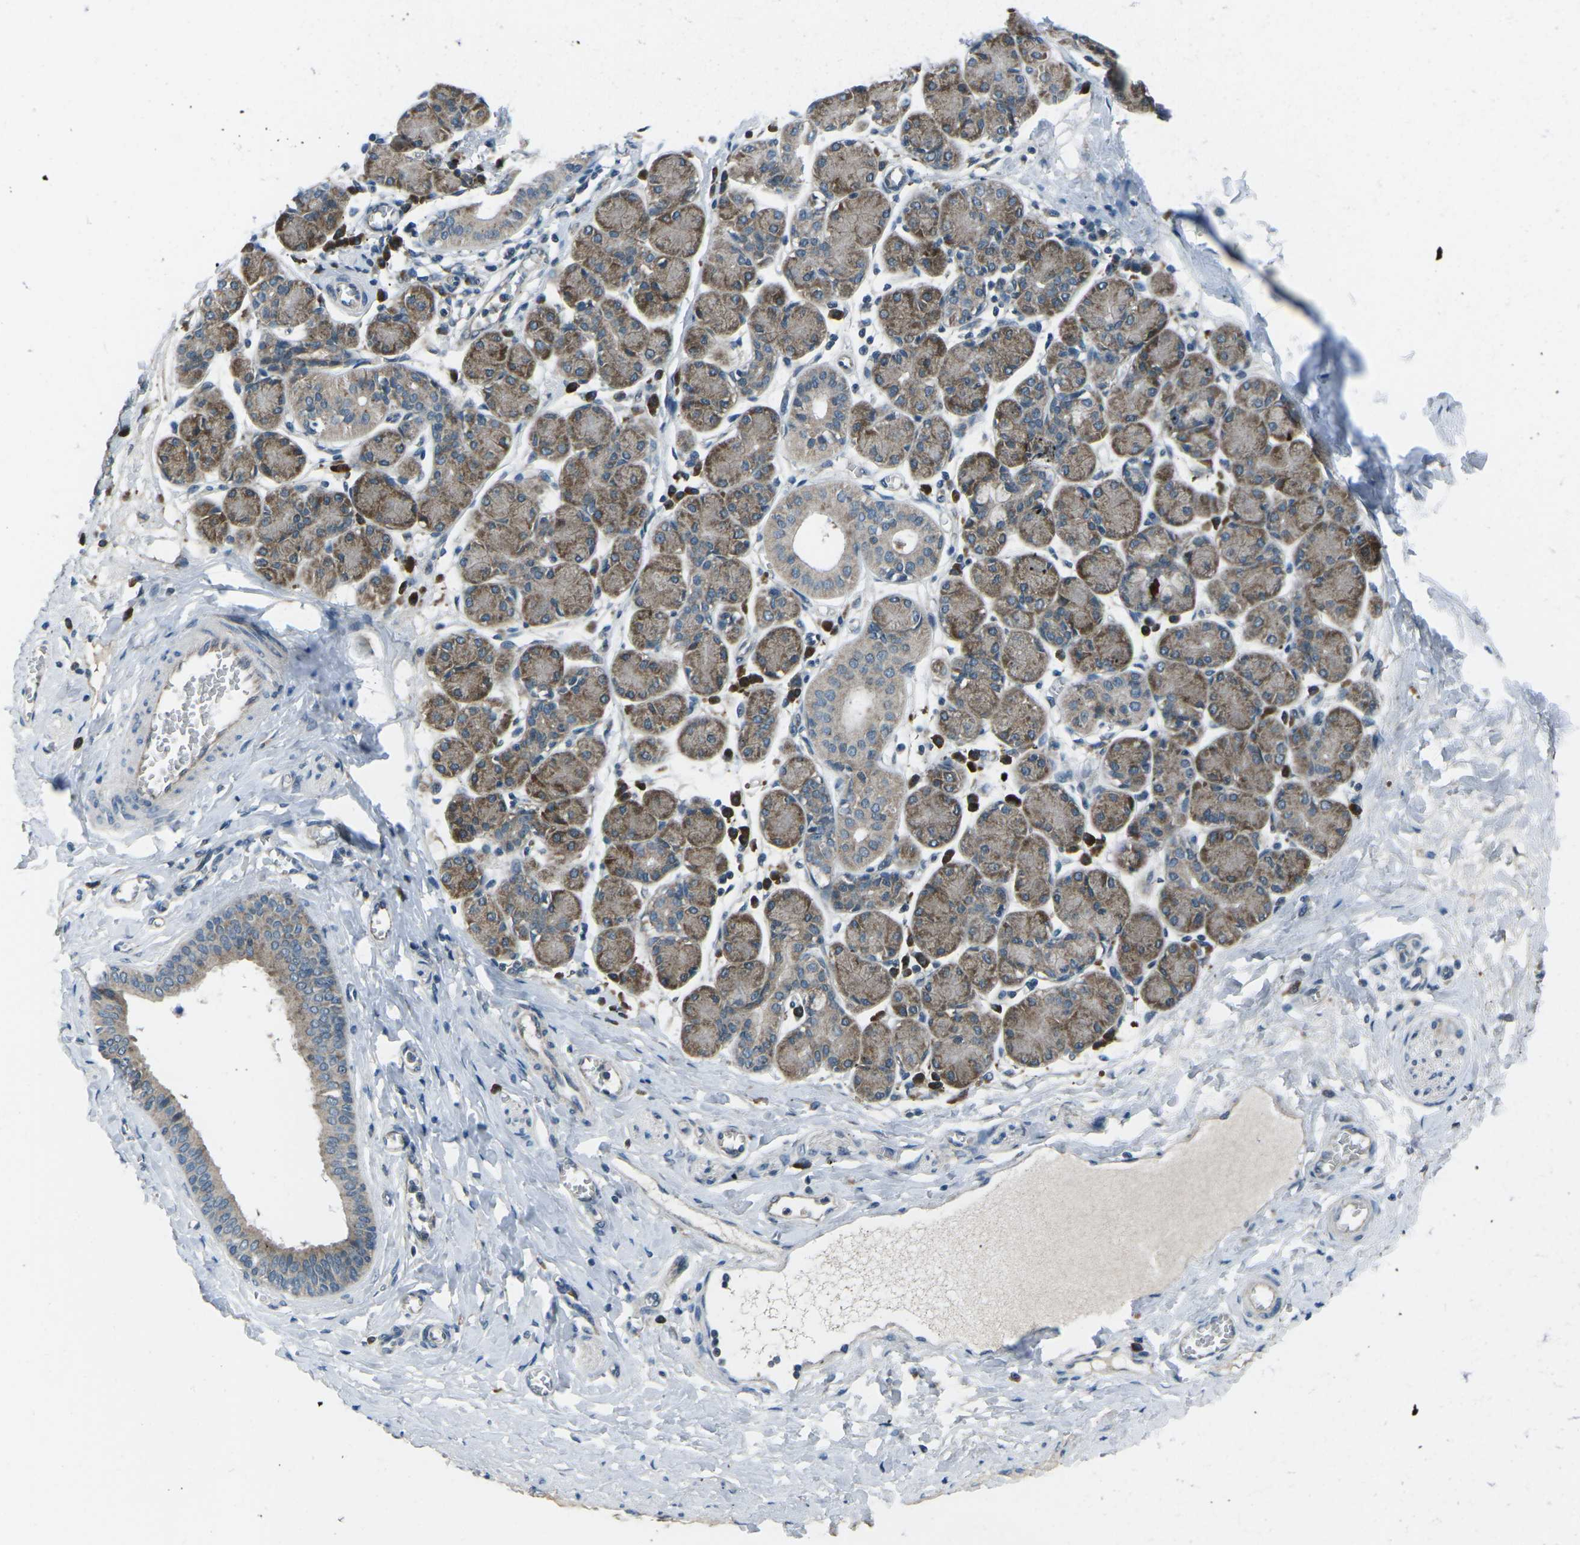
{"staining": {"intensity": "moderate", "quantity": "25%-75%", "location": "cytoplasmic/membranous"}, "tissue": "salivary gland", "cell_type": "Glandular cells", "image_type": "normal", "snomed": [{"axis": "morphology", "description": "Normal tissue, NOS"}, {"axis": "morphology", "description": "Inflammation, NOS"}, {"axis": "topography", "description": "Lymph node"}, {"axis": "topography", "description": "Salivary gland"}], "caption": "IHC image of benign human salivary gland stained for a protein (brown), which shows medium levels of moderate cytoplasmic/membranous positivity in about 25%-75% of glandular cells.", "gene": "CDK16", "patient": {"sex": "male", "age": 3}}